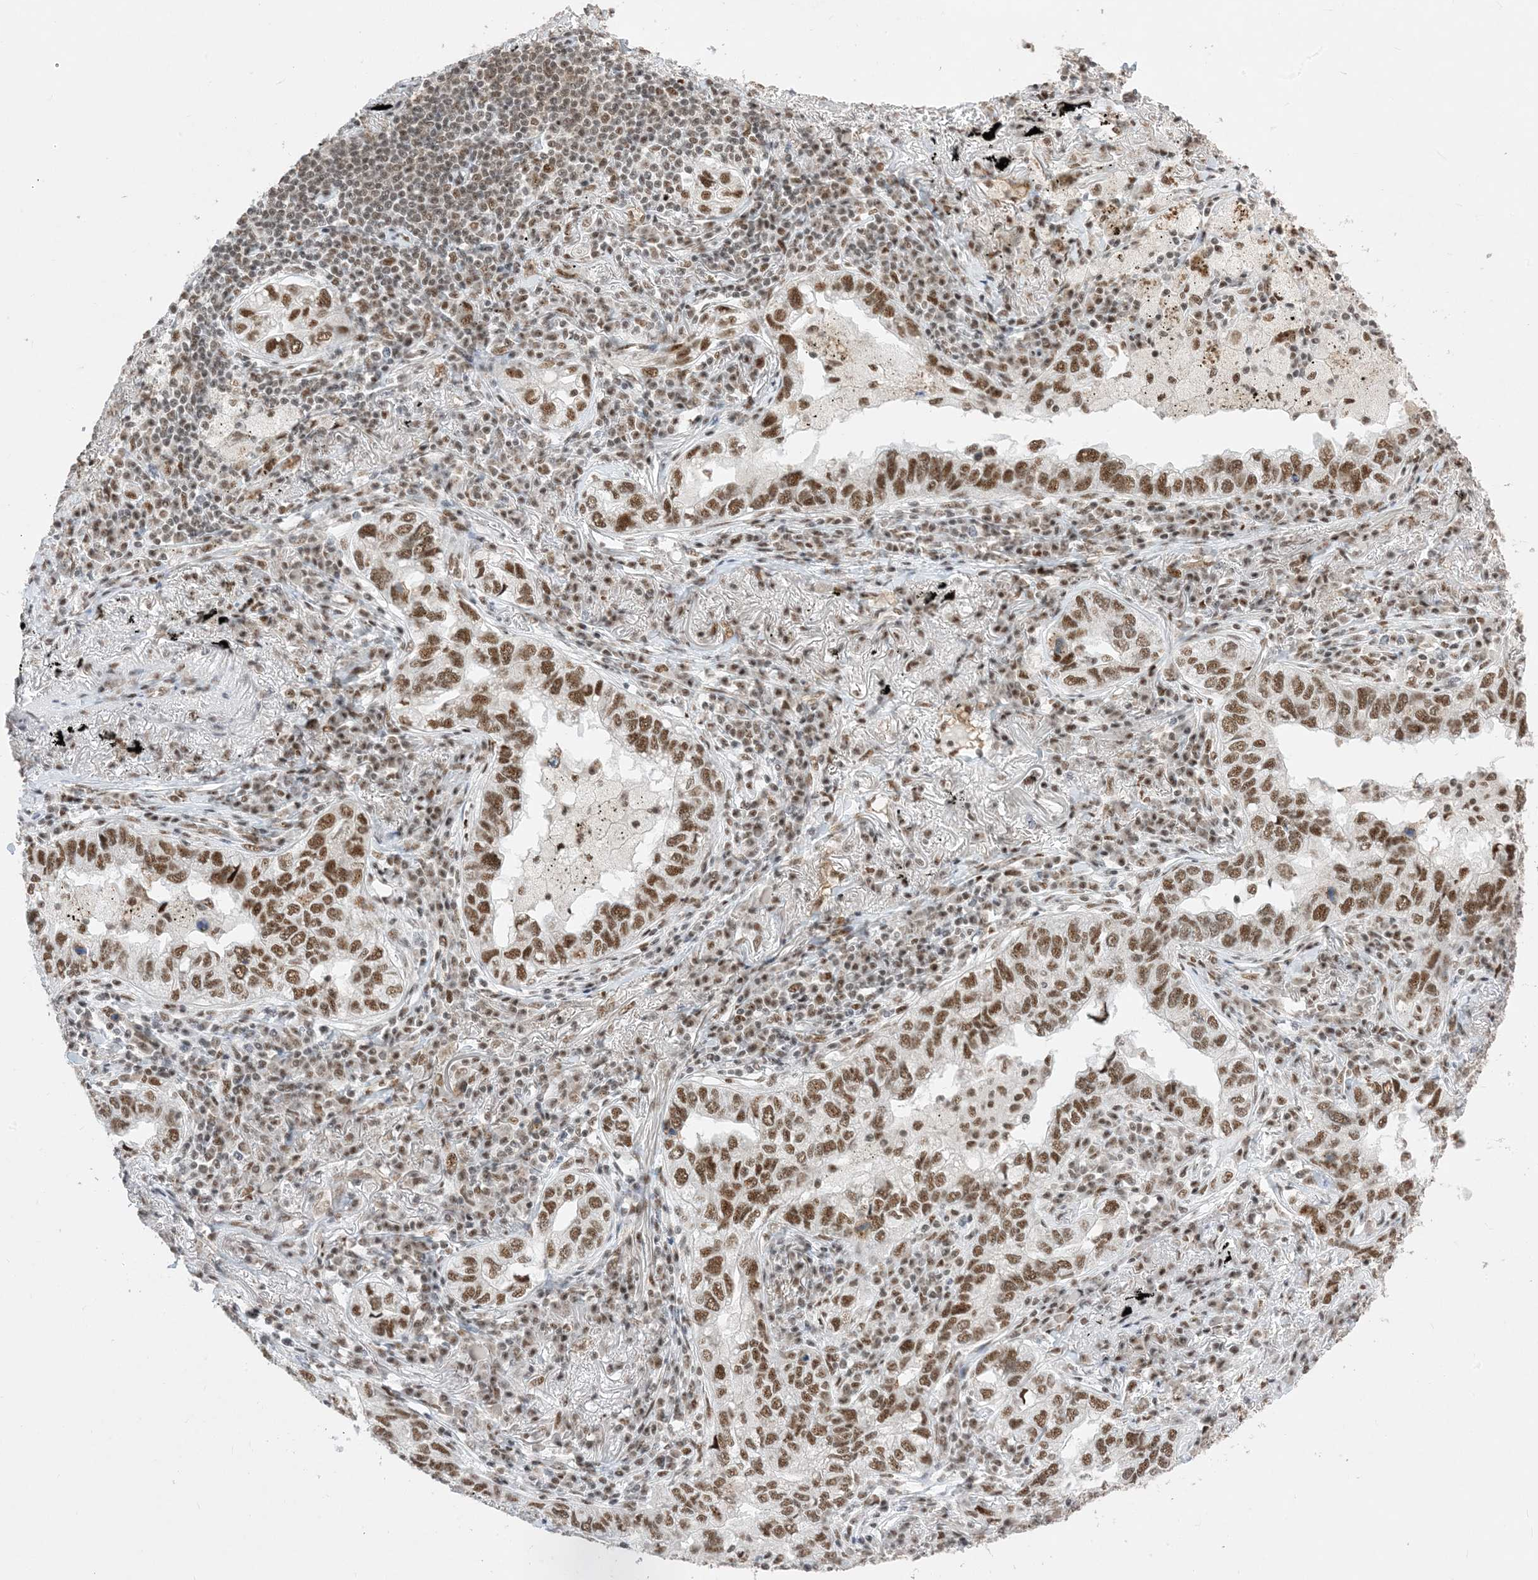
{"staining": {"intensity": "strong", "quantity": ">75%", "location": "nuclear"}, "tissue": "lung cancer", "cell_type": "Tumor cells", "image_type": "cancer", "snomed": [{"axis": "morphology", "description": "Adenocarcinoma, NOS"}, {"axis": "topography", "description": "Lung"}], "caption": "Immunohistochemistry (IHC) photomicrograph of adenocarcinoma (lung) stained for a protein (brown), which exhibits high levels of strong nuclear staining in about >75% of tumor cells.", "gene": "SF3A3", "patient": {"sex": "male", "age": 65}}